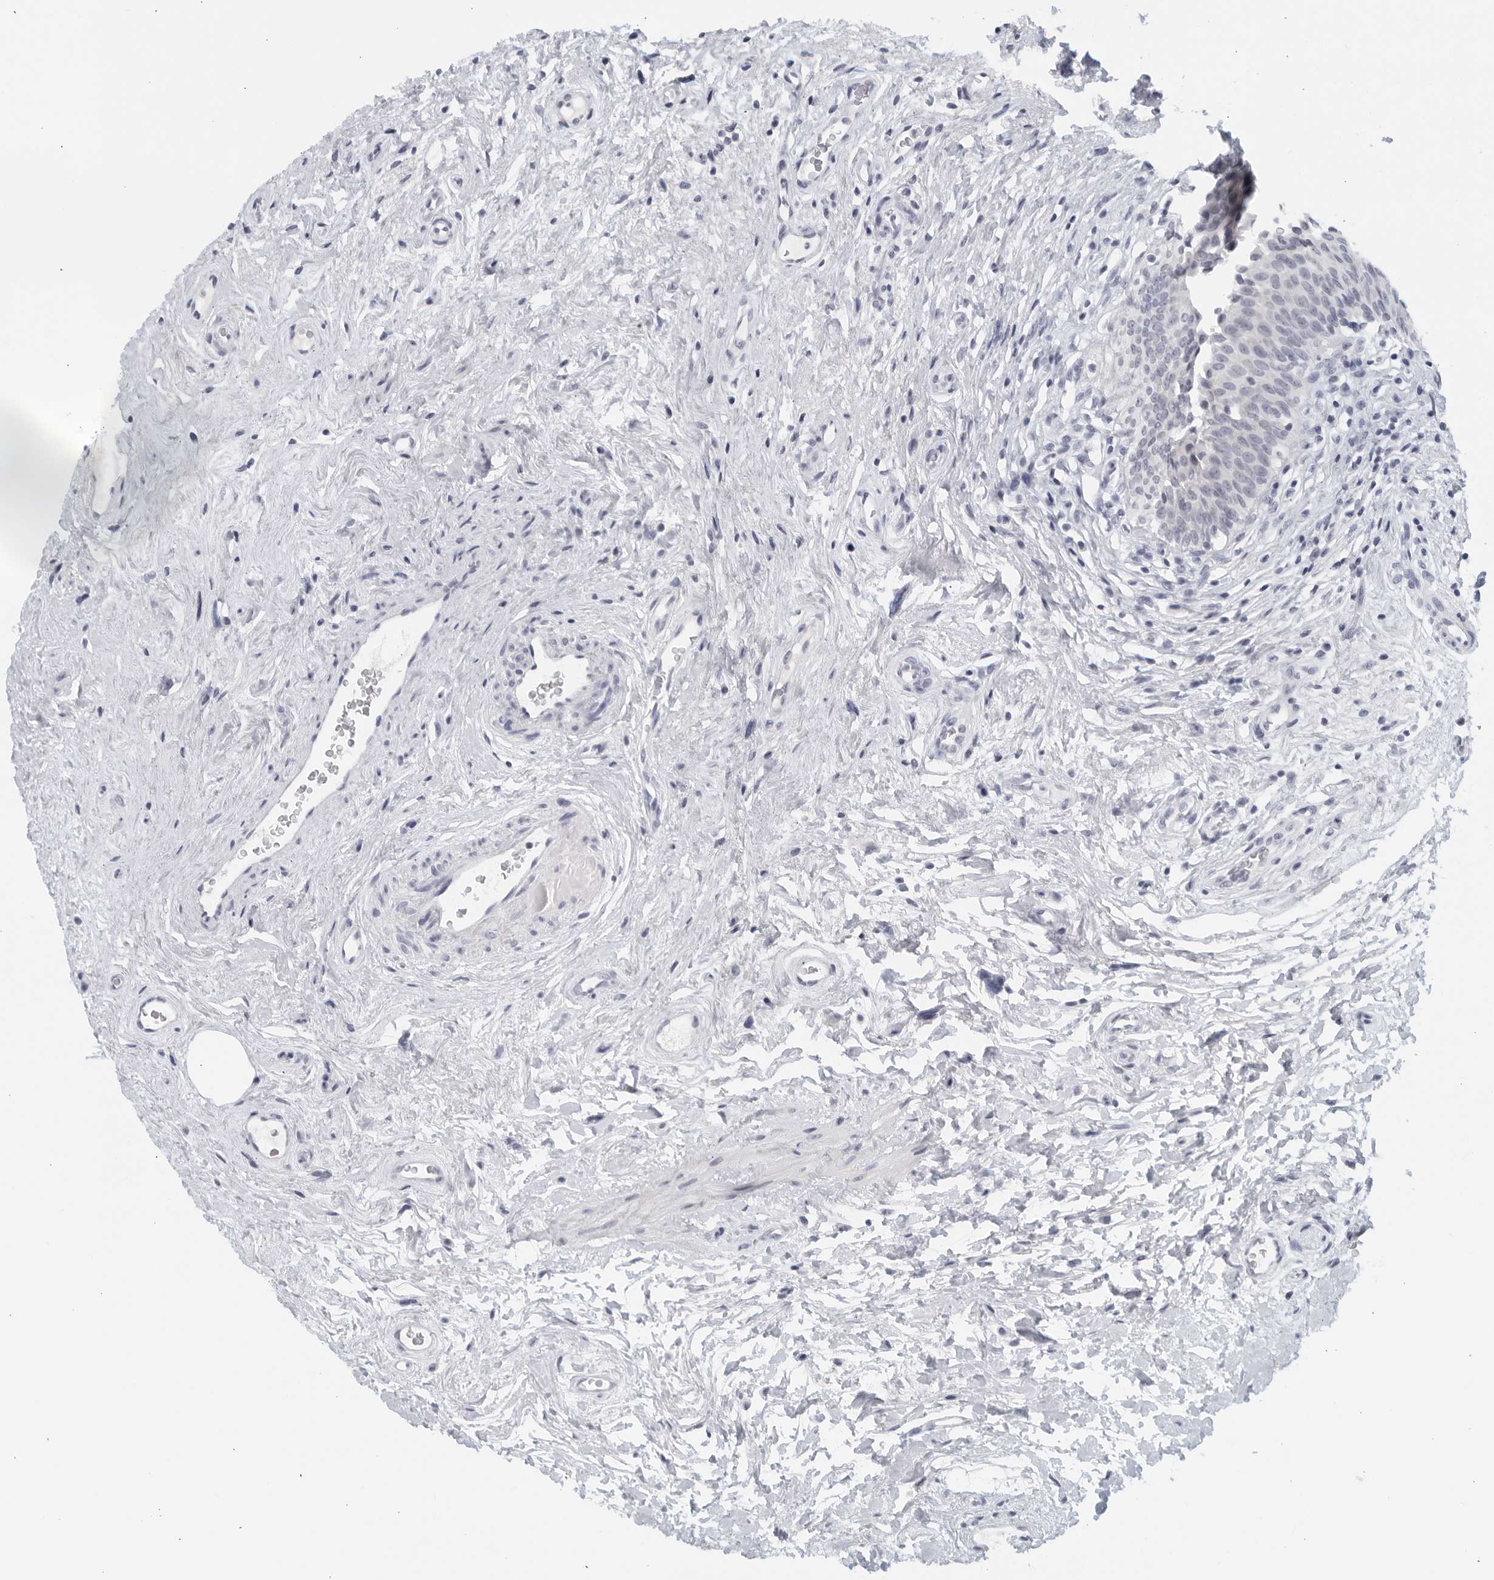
{"staining": {"intensity": "negative", "quantity": "none", "location": "none"}, "tissue": "urinary bladder", "cell_type": "Urothelial cells", "image_type": "normal", "snomed": [{"axis": "morphology", "description": "Normal tissue, NOS"}, {"axis": "topography", "description": "Urinary bladder"}], "caption": "Immunohistochemistry micrograph of unremarkable human urinary bladder stained for a protein (brown), which reveals no expression in urothelial cells. (DAB immunohistochemistry (IHC) with hematoxylin counter stain).", "gene": "MATN1", "patient": {"sex": "male", "age": 83}}